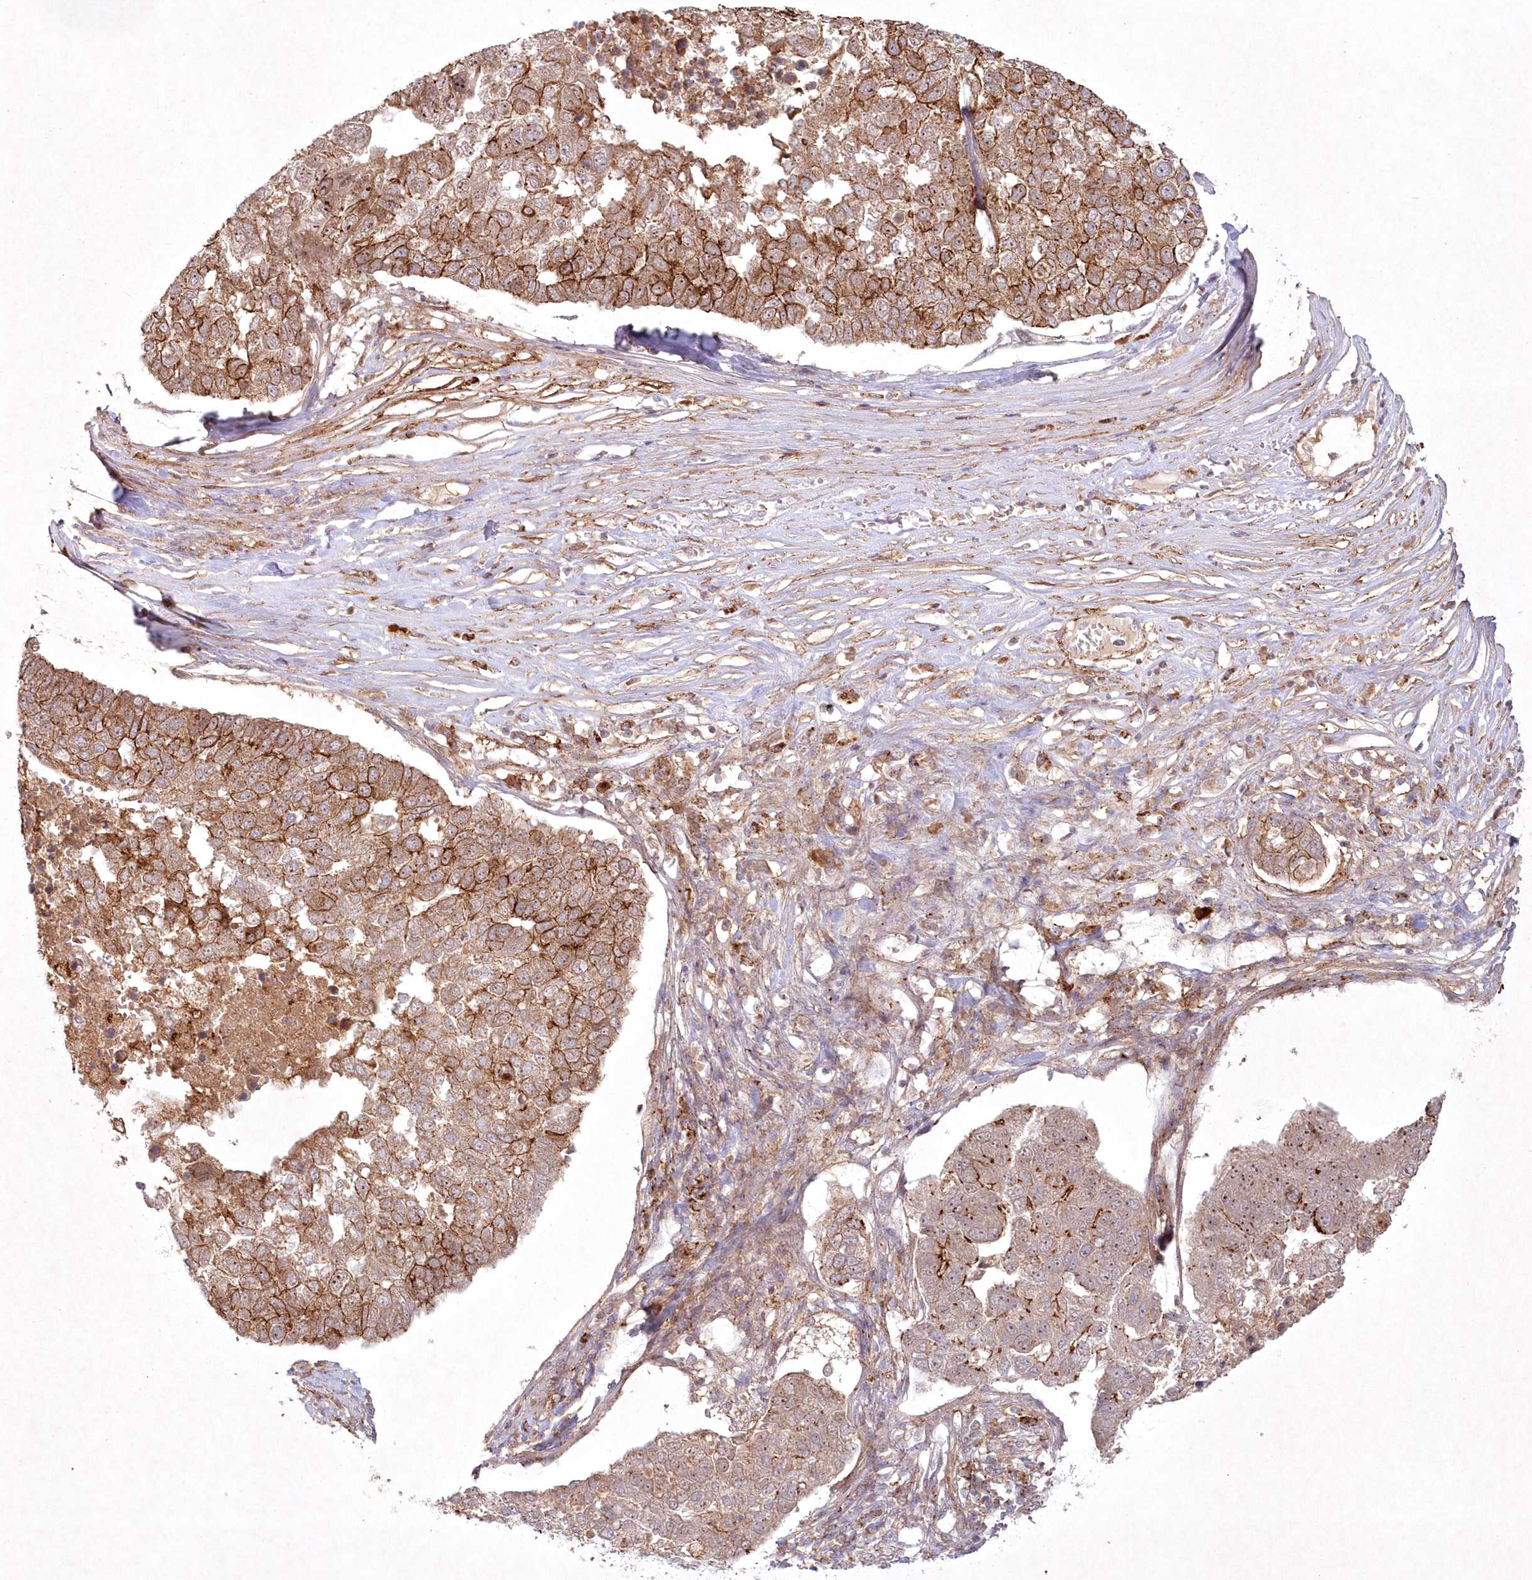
{"staining": {"intensity": "moderate", "quantity": ">75%", "location": "cytoplasmic/membranous"}, "tissue": "pancreatic cancer", "cell_type": "Tumor cells", "image_type": "cancer", "snomed": [{"axis": "morphology", "description": "Adenocarcinoma, NOS"}, {"axis": "topography", "description": "Pancreas"}], "caption": "Tumor cells reveal moderate cytoplasmic/membranous expression in about >75% of cells in pancreatic cancer.", "gene": "TOGARAM2", "patient": {"sex": "female", "age": 61}}